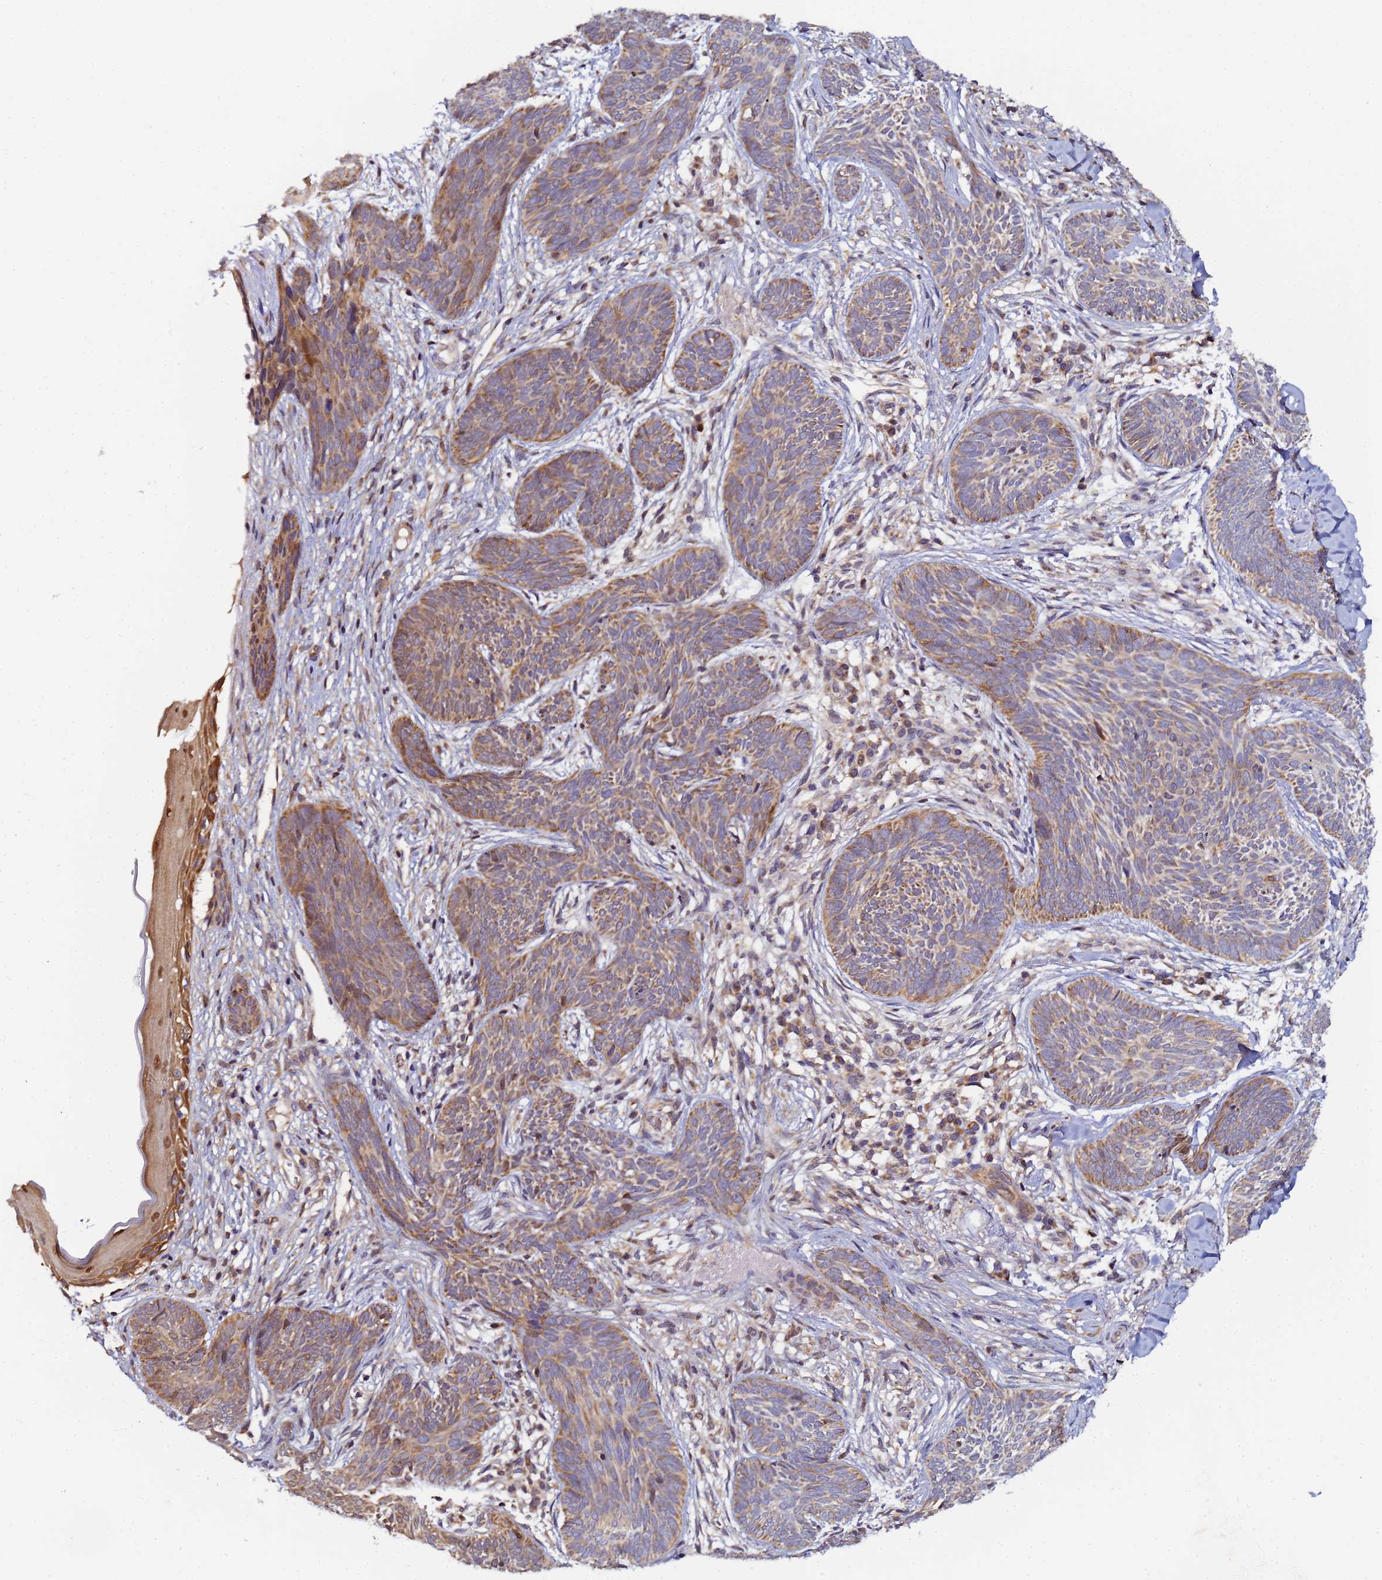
{"staining": {"intensity": "moderate", "quantity": ">75%", "location": "cytoplasmic/membranous"}, "tissue": "skin cancer", "cell_type": "Tumor cells", "image_type": "cancer", "snomed": [{"axis": "morphology", "description": "Basal cell carcinoma"}, {"axis": "topography", "description": "Skin"}], "caption": "A high-resolution histopathology image shows IHC staining of skin basal cell carcinoma, which displays moderate cytoplasmic/membranous expression in approximately >75% of tumor cells.", "gene": "CCDC127", "patient": {"sex": "female", "age": 81}}